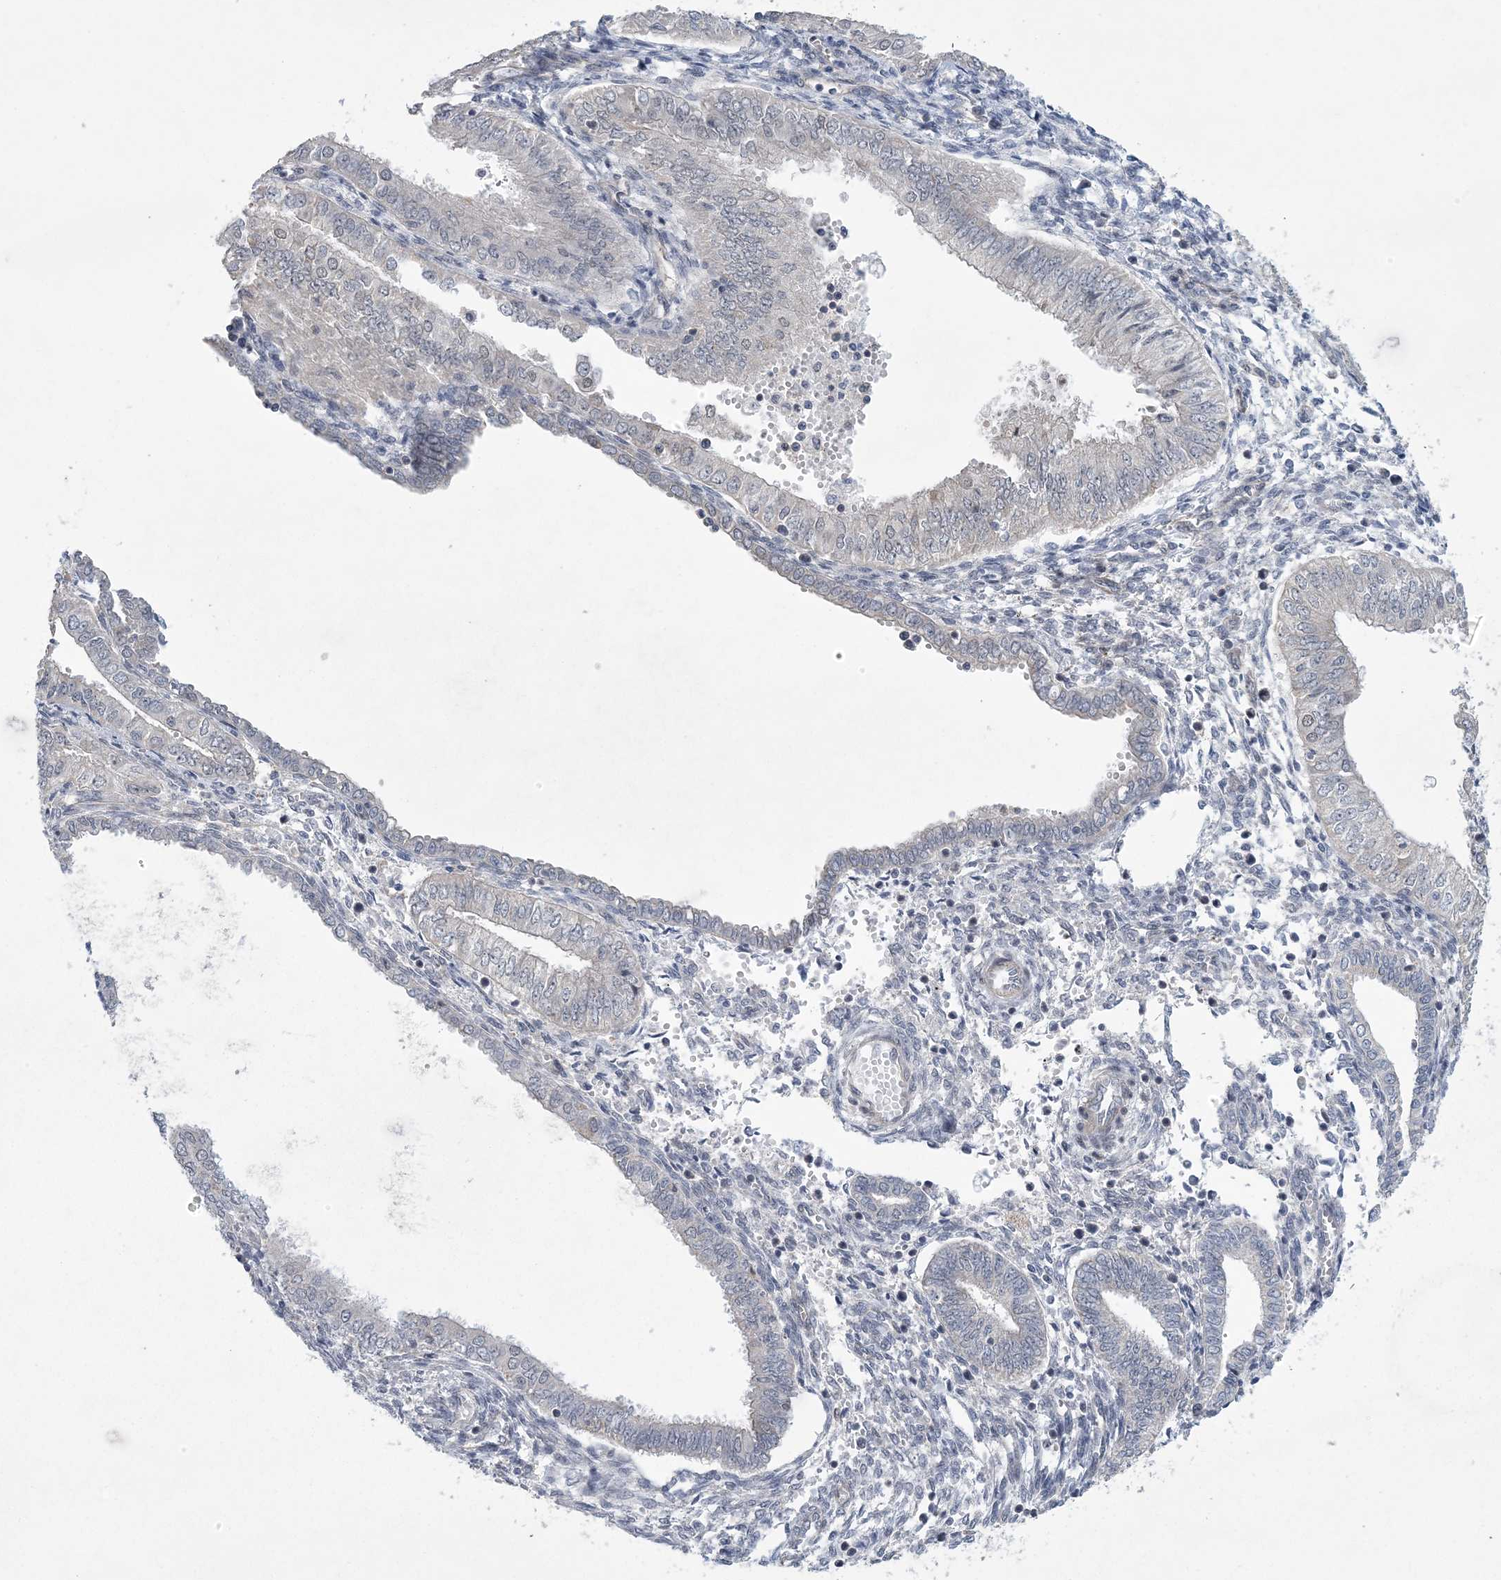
{"staining": {"intensity": "negative", "quantity": "none", "location": "none"}, "tissue": "endometrial cancer", "cell_type": "Tumor cells", "image_type": "cancer", "snomed": [{"axis": "morphology", "description": "Normal tissue, NOS"}, {"axis": "morphology", "description": "Adenocarcinoma, NOS"}, {"axis": "topography", "description": "Endometrium"}], "caption": "High magnification brightfield microscopy of endometrial cancer (adenocarcinoma) stained with DAB (3,3'-diaminobenzidine) (brown) and counterstained with hematoxylin (blue): tumor cells show no significant expression. (IHC, brightfield microscopy, high magnification).", "gene": "HOMEZ", "patient": {"sex": "female", "age": 53}}